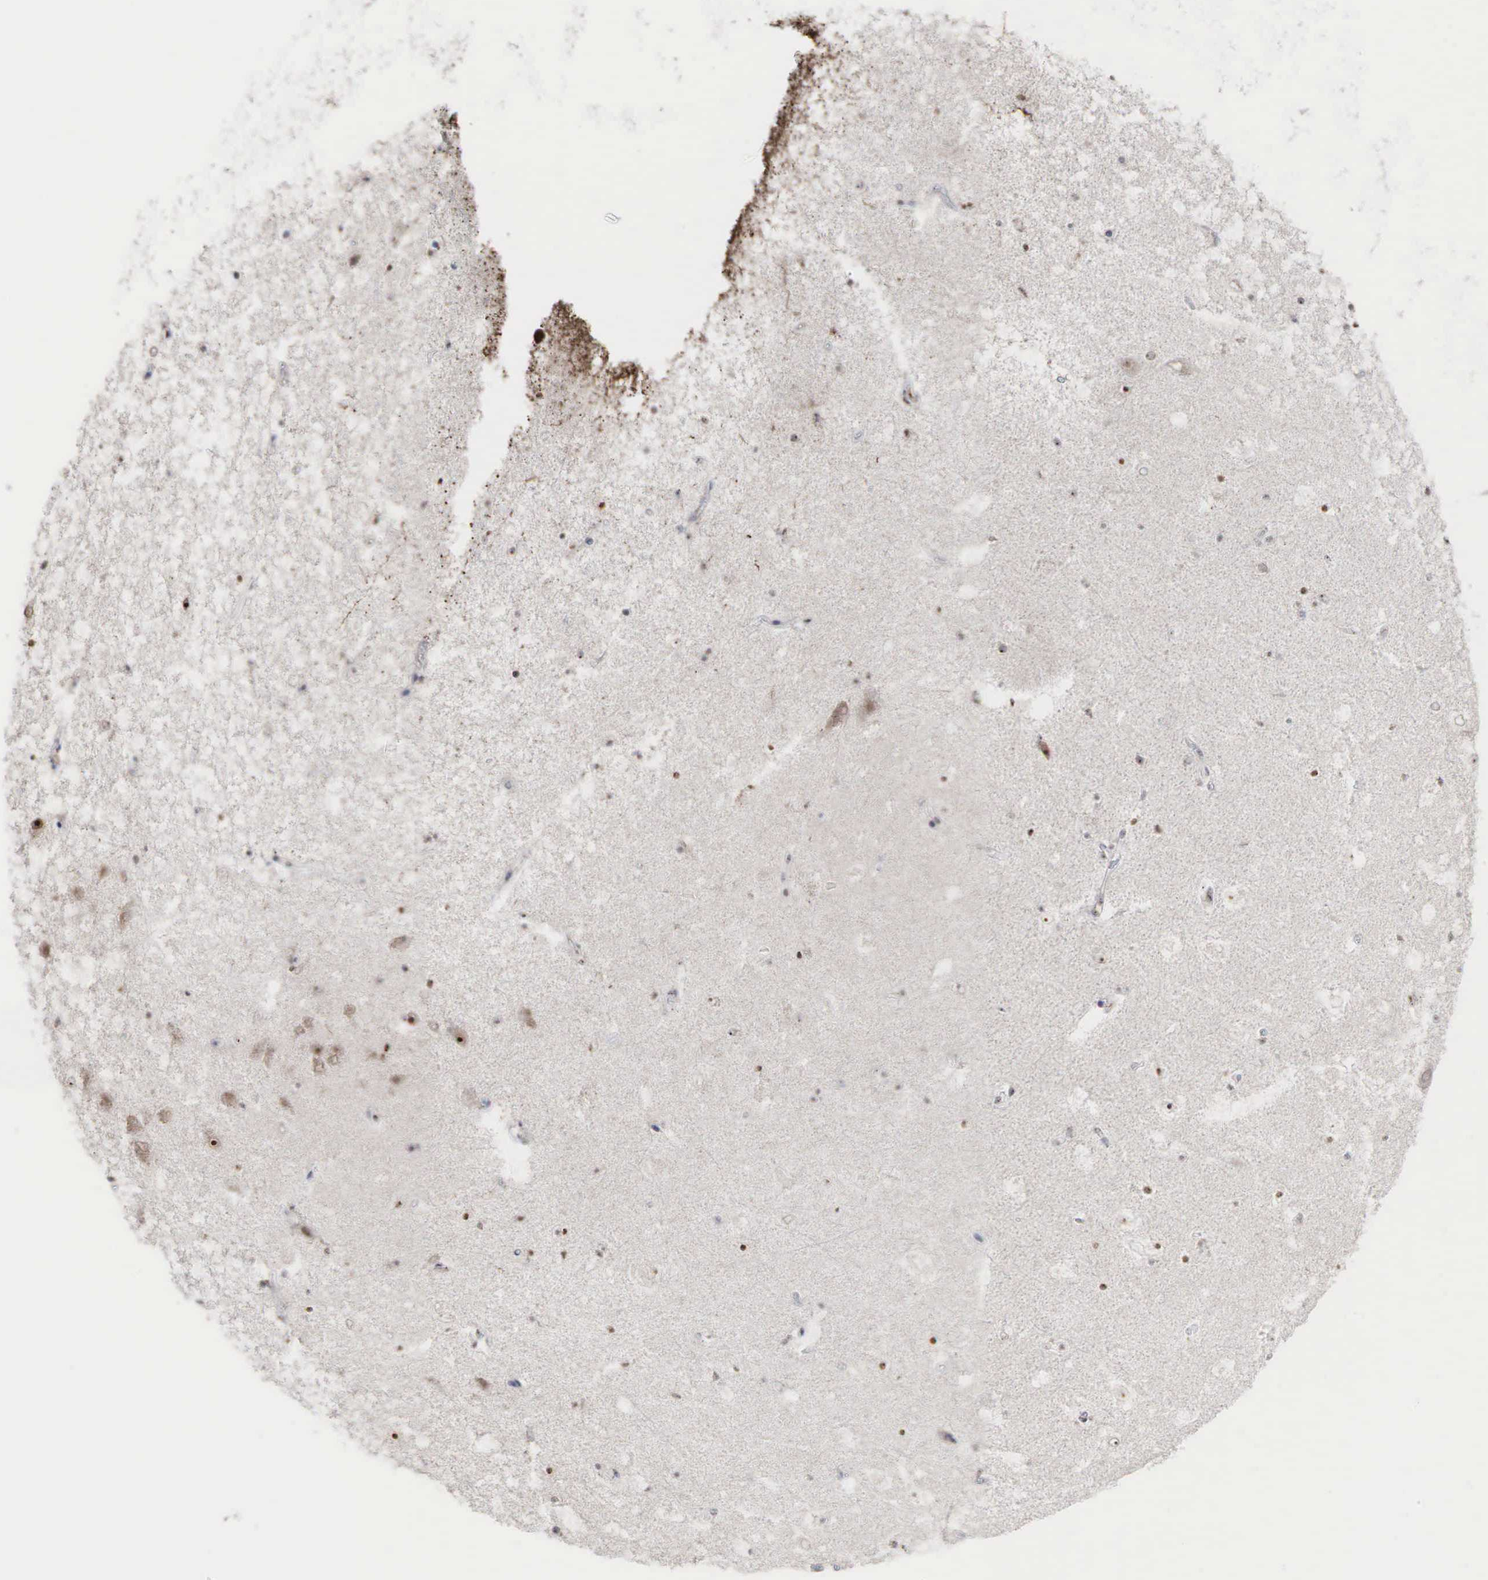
{"staining": {"intensity": "moderate", "quantity": "<25%", "location": "cytoplasmic/membranous"}, "tissue": "hippocampus", "cell_type": "Glial cells", "image_type": "normal", "snomed": [{"axis": "morphology", "description": "Normal tissue, NOS"}, {"axis": "topography", "description": "Hippocampus"}], "caption": "Immunohistochemical staining of benign human hippocampus demonstrates low levels of moderate cytoplasmic/membranous positivity in approximately <25% of glial cells.", "gene": "DKC1", "patient": {"sex": "male", "age": 45}}